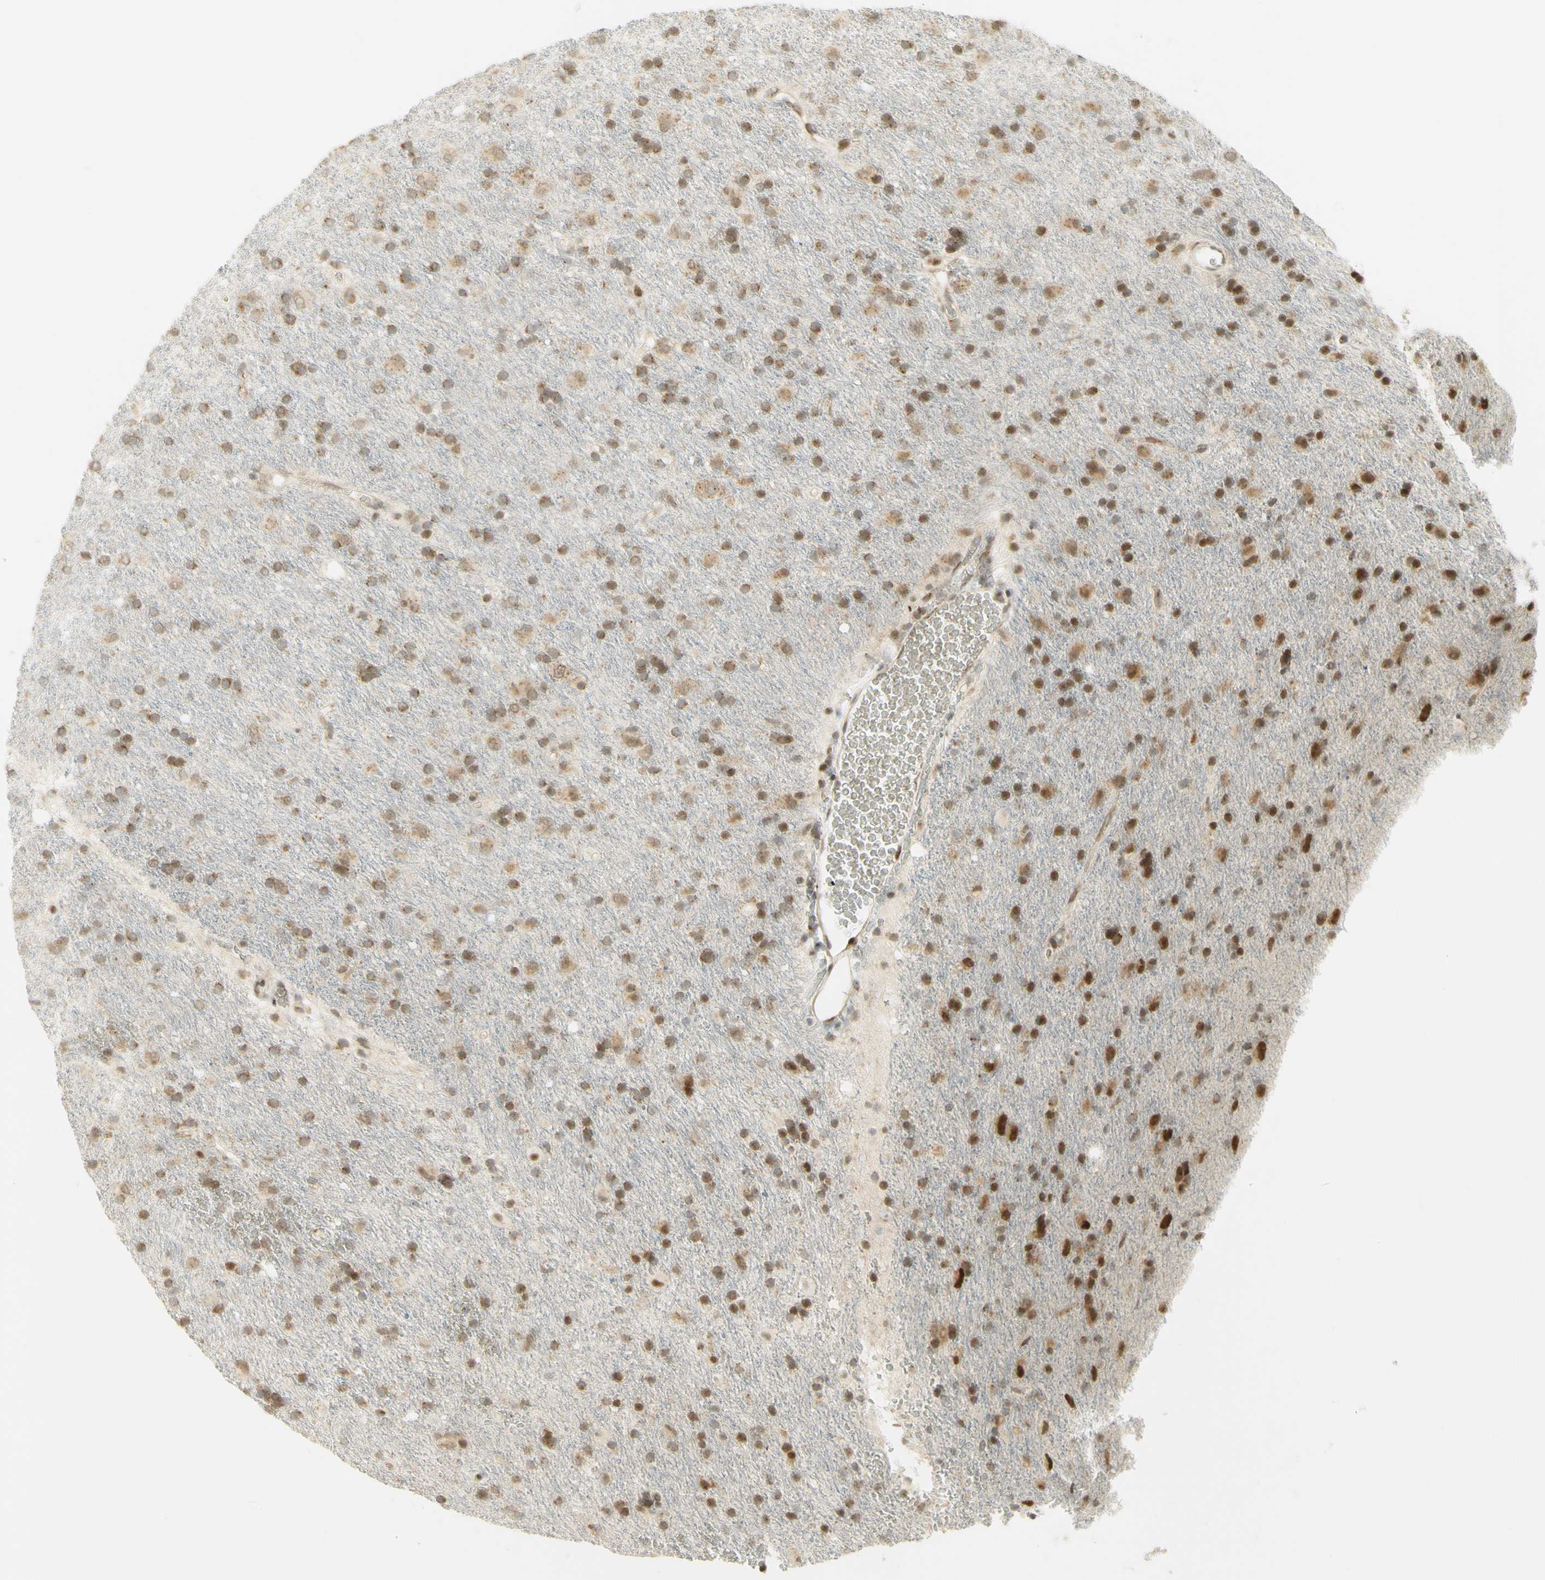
{"staining": {"intensity": "moderate", "quantity": ">75%", "location": "cytoplasmic/membranous,nuclear"}, "tissue": "glioma", "cell_type": "Tumor cells", "image_type": "cancer", "snomed": [{"axis": "morphology", "description": "Glioma, malignant, Low grade"}, {"axis": "topography", "description": "Brain"}], "caption": "IHC of human low-grade glioma (malignant) displays medium levels of moderate cytoplasmic/membranous and nuclear positivity in approximately >75% of tumor cells. The staining was performed using DAB (3,3'-diaminobenzidine) to visualize the protein expression in brown, while the nuclei were stained in blue with hematoxylin (Magnification: 20x).", "gene": "KIF11", "patient": {"sex": "male", "age": 77}}